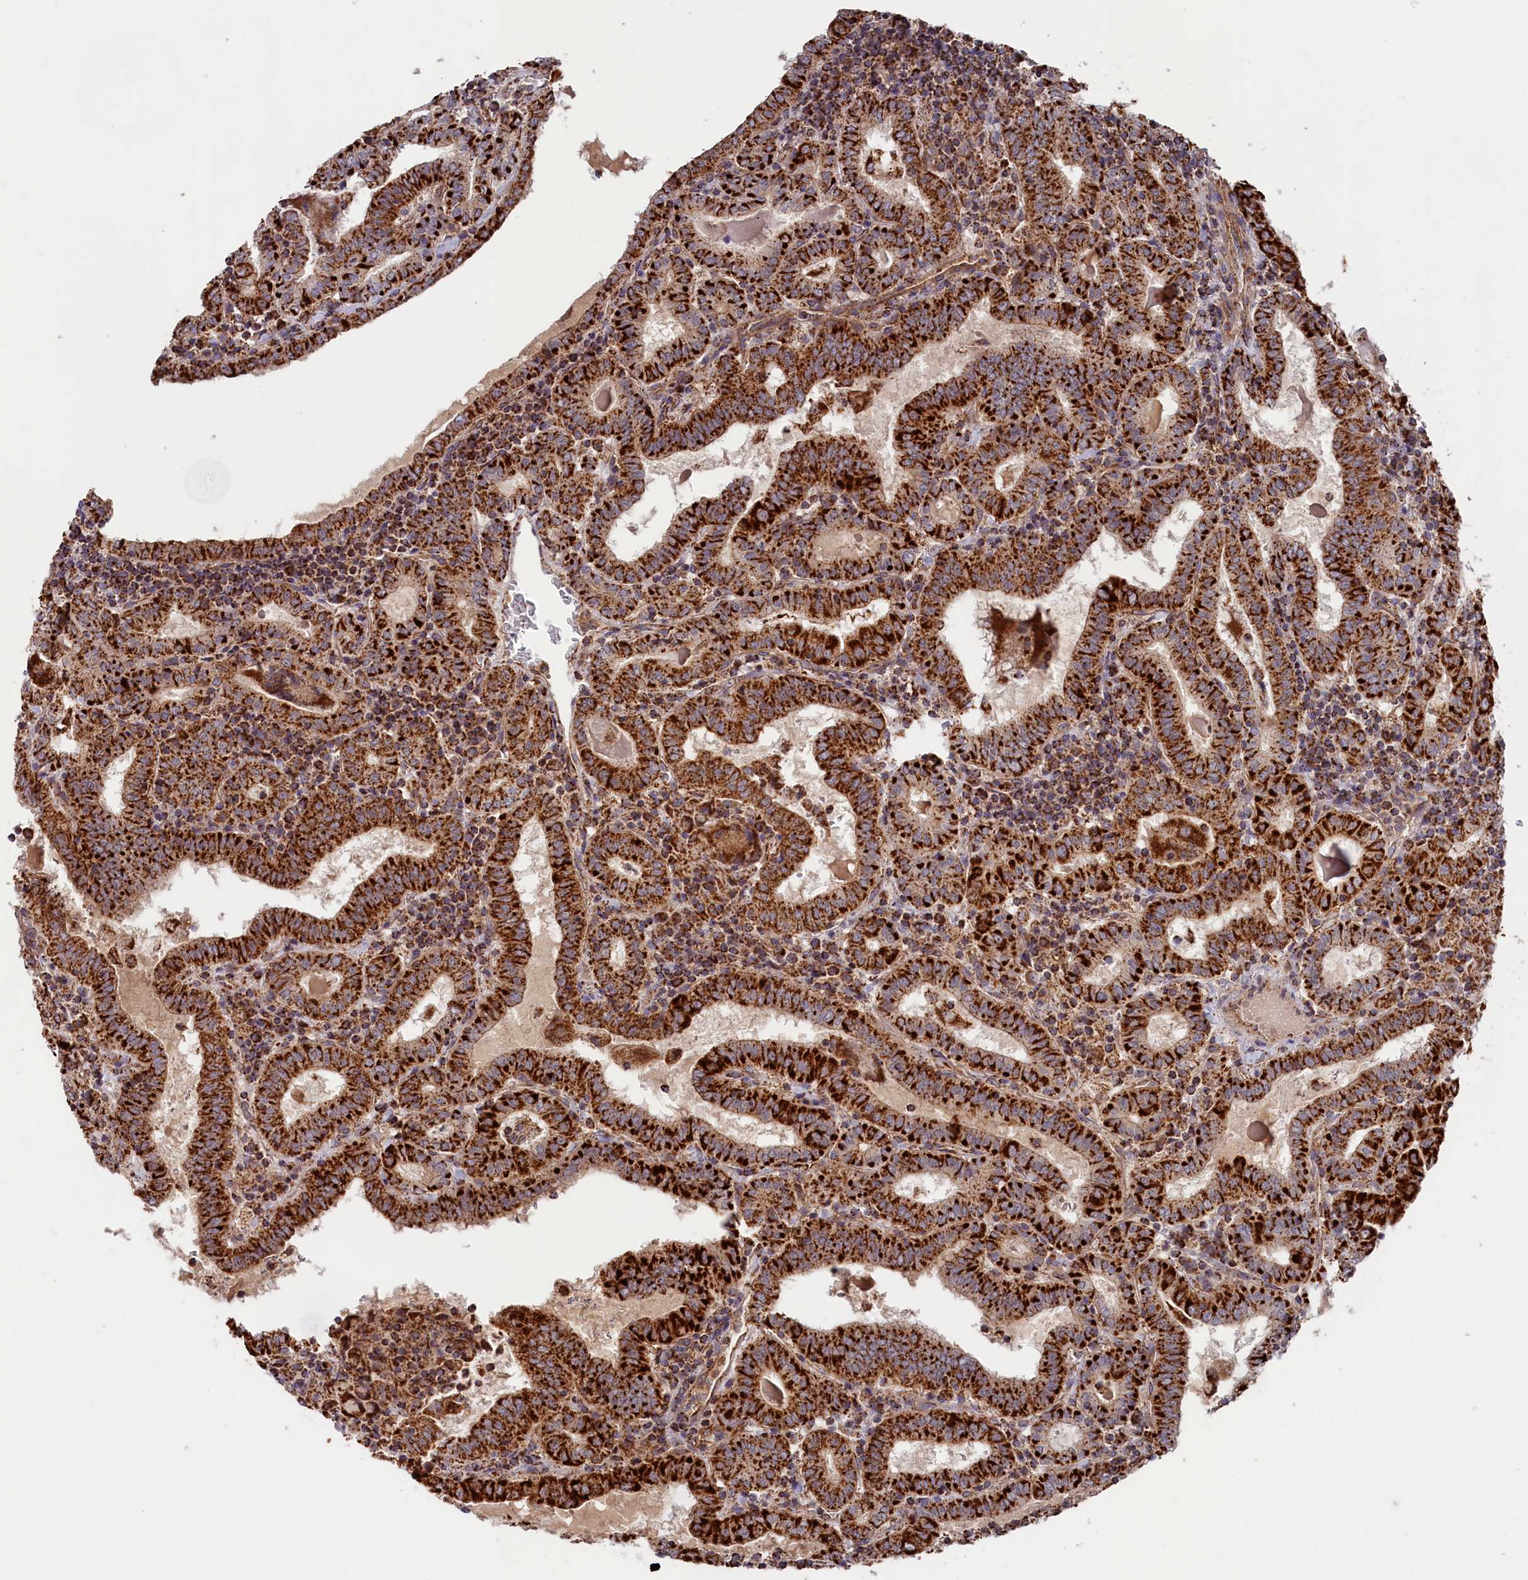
{"staining": {"intensity": "strong", "quantity": ">75%", "location": "cytoplasmic/membranous"}, "tissue": "thyroid cancer", "cell_type": "Tumor cells", "image_type": "cancer", "snomed": [{"axis": "morphology", "description": "Papillary adenocarcinoma, NOS"}, {"axis": "topography", "description": "Thyroid gland"}], "caption": "IHC micrograph of neoplastic tissue: human papillary adenocarcinoma (thyroid) stained using immunohistochemistry displays high levels of strong protein expression localized specifically in the cytoplasmic/membranous of tumor cells, appearing as a cytoplasmic/membranous brown color.", "gene": "MACROD1", "patient": {"sex": "female", "age": 72}}